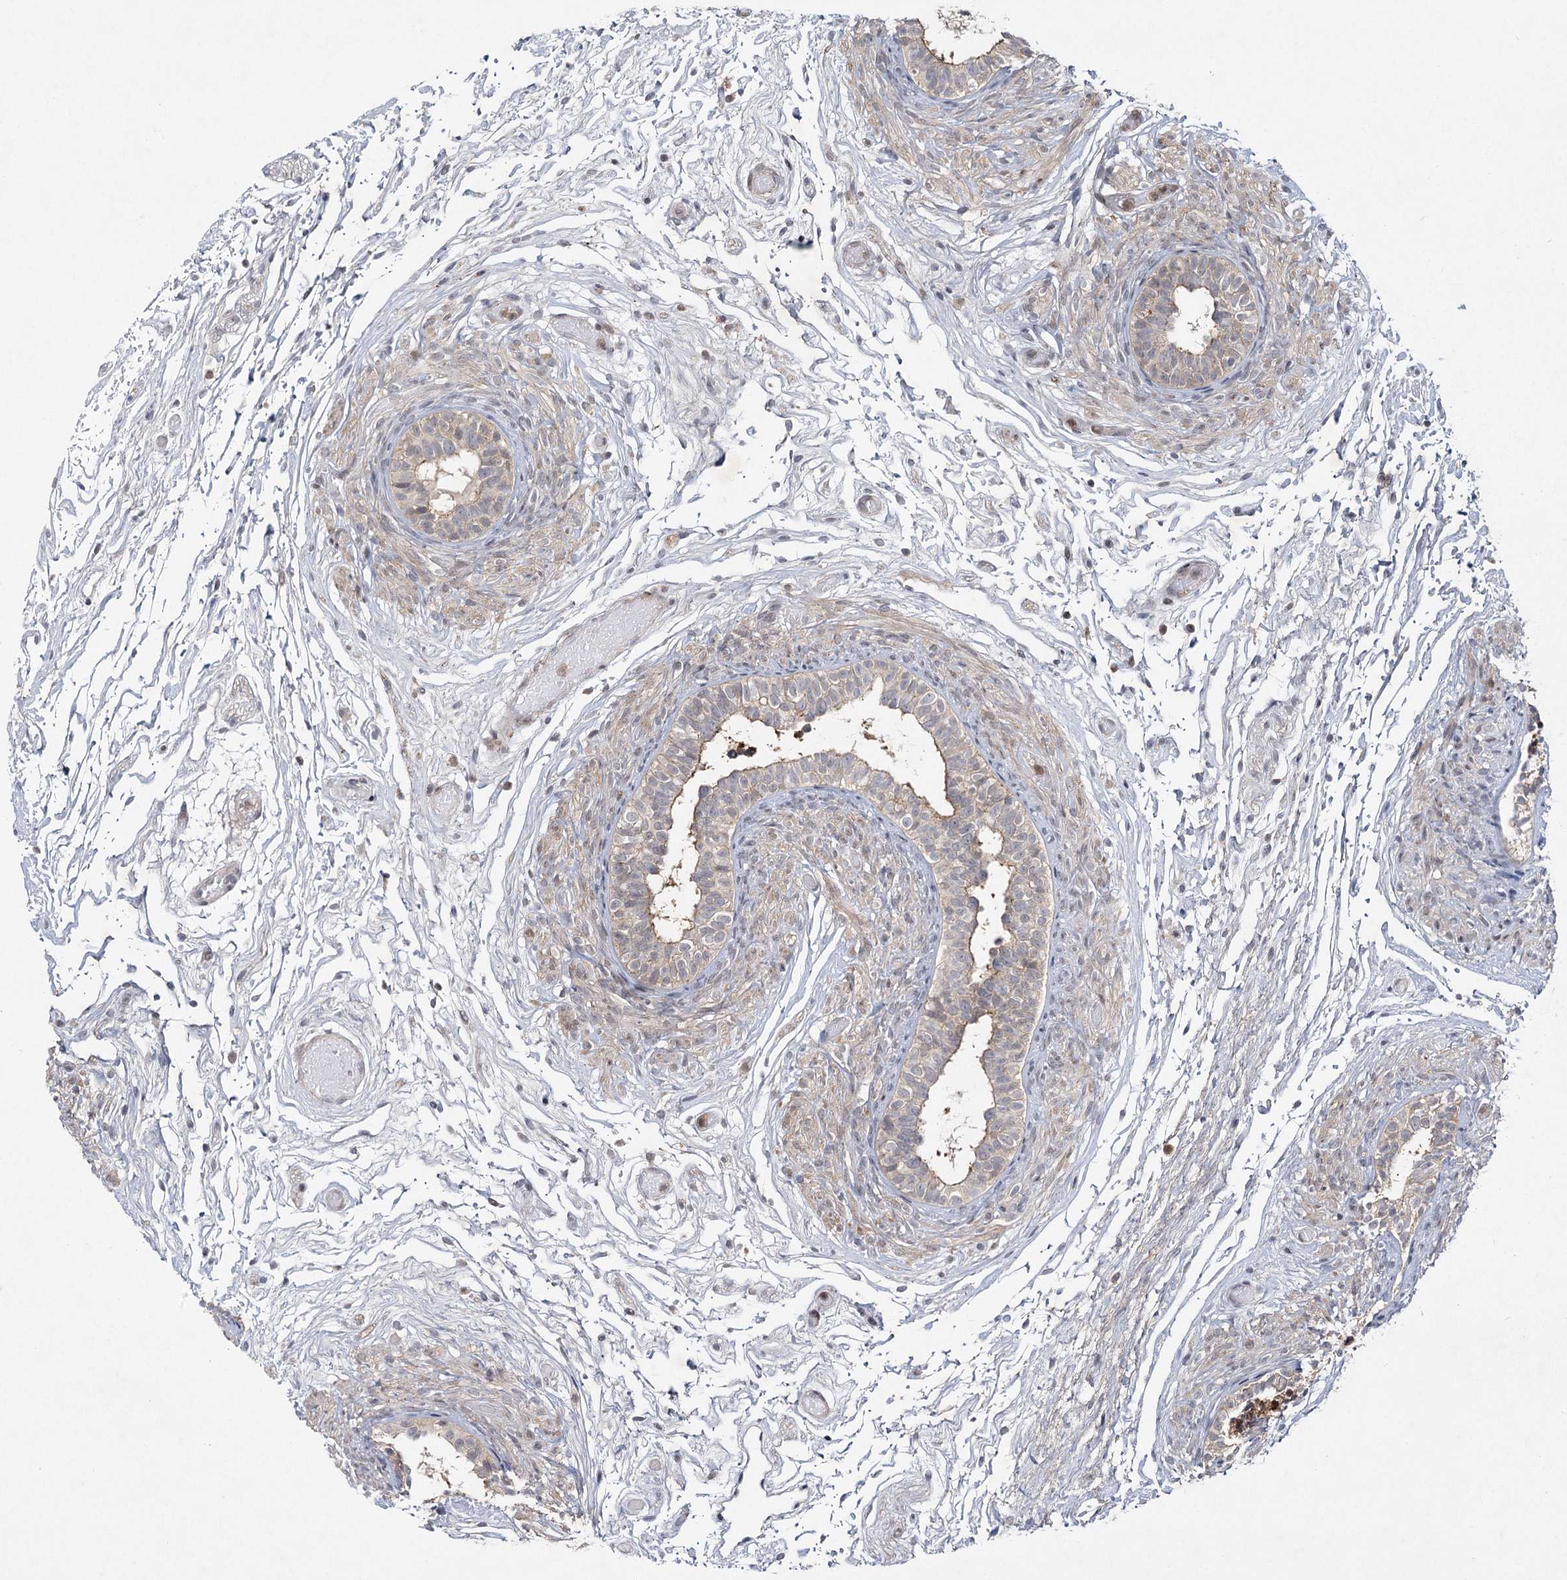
{"staining": {"intensity": "strong", "quantity": "<25%", "location": "cytoplasmic/membranous"}, "tissue": "epididymis", "cell_type": "Glandular cells", "image_type": "normal", "snomed": [{"axis": "morphology", "description": "Normal tissue, NOS"}, {"axis": "topography", "description": "Epididymis"}], "caption": "Strong cytoplasmic/membranous positivity for a protein is present in about <25% of glandular cells of benign epididymis using immunohistochemistry (IHC).", "gene": "MAP3K13", "patient": {"sex": "male", "age": 5}}